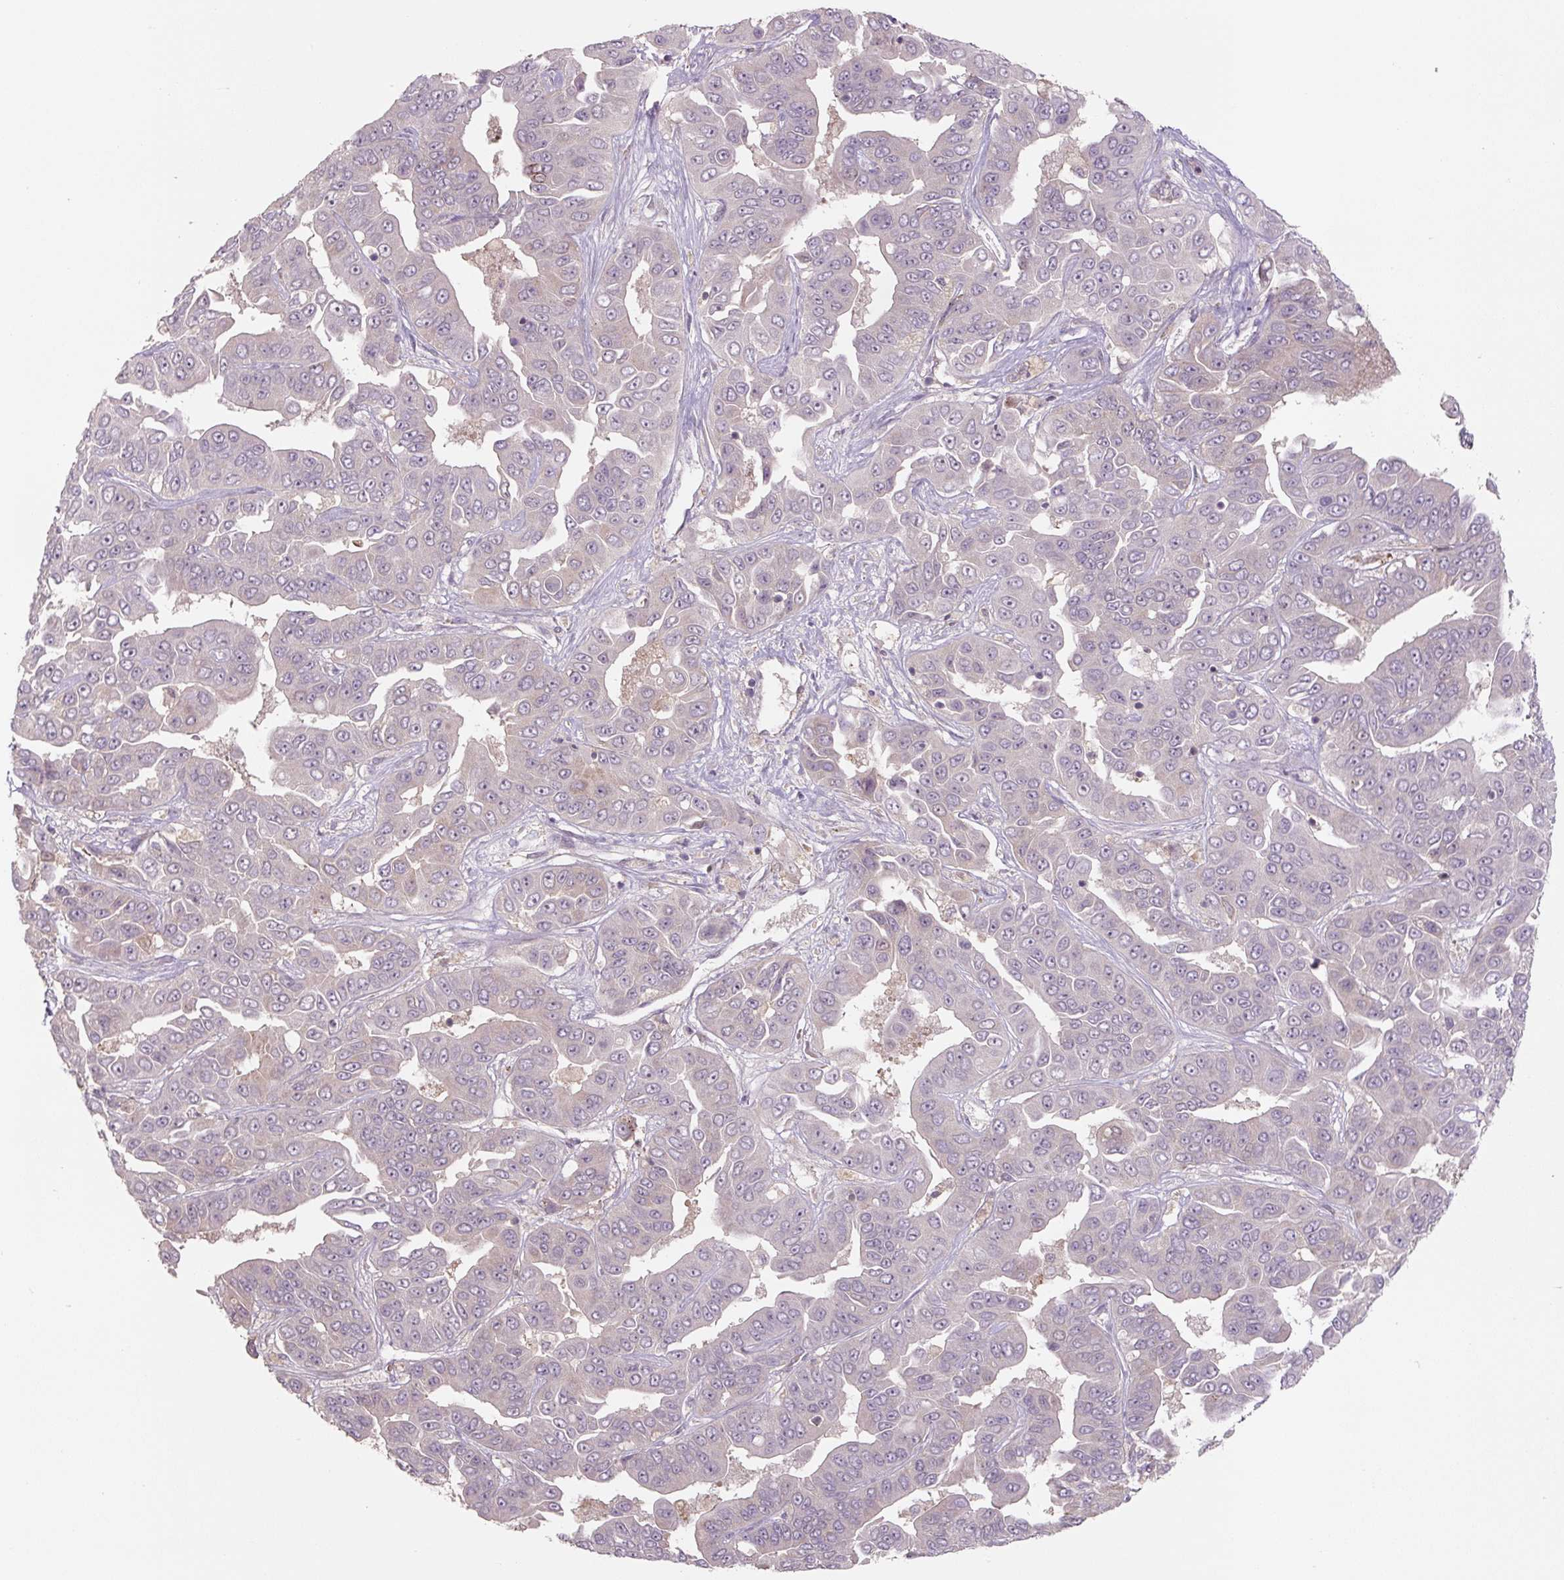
{"staining": {"intensity": "negative", "quantity": "none", "location": "none"}, "tissue": "liver cancer", "cell_type": "Tumor cells", "image_type": "cancer", "snomed": [{"axis": "morphology", "description": "Cholangiocarcinoma"}, {"axis": "topography", "description": "Liver"}], "caption": "Immunohistochemistry image of neoplastic tissue: liver cancer stained with DAB displays no significant protein expression in tumor cells.", "gene": "C2orf73", "patient": {"sex": "female", "age": 52}}